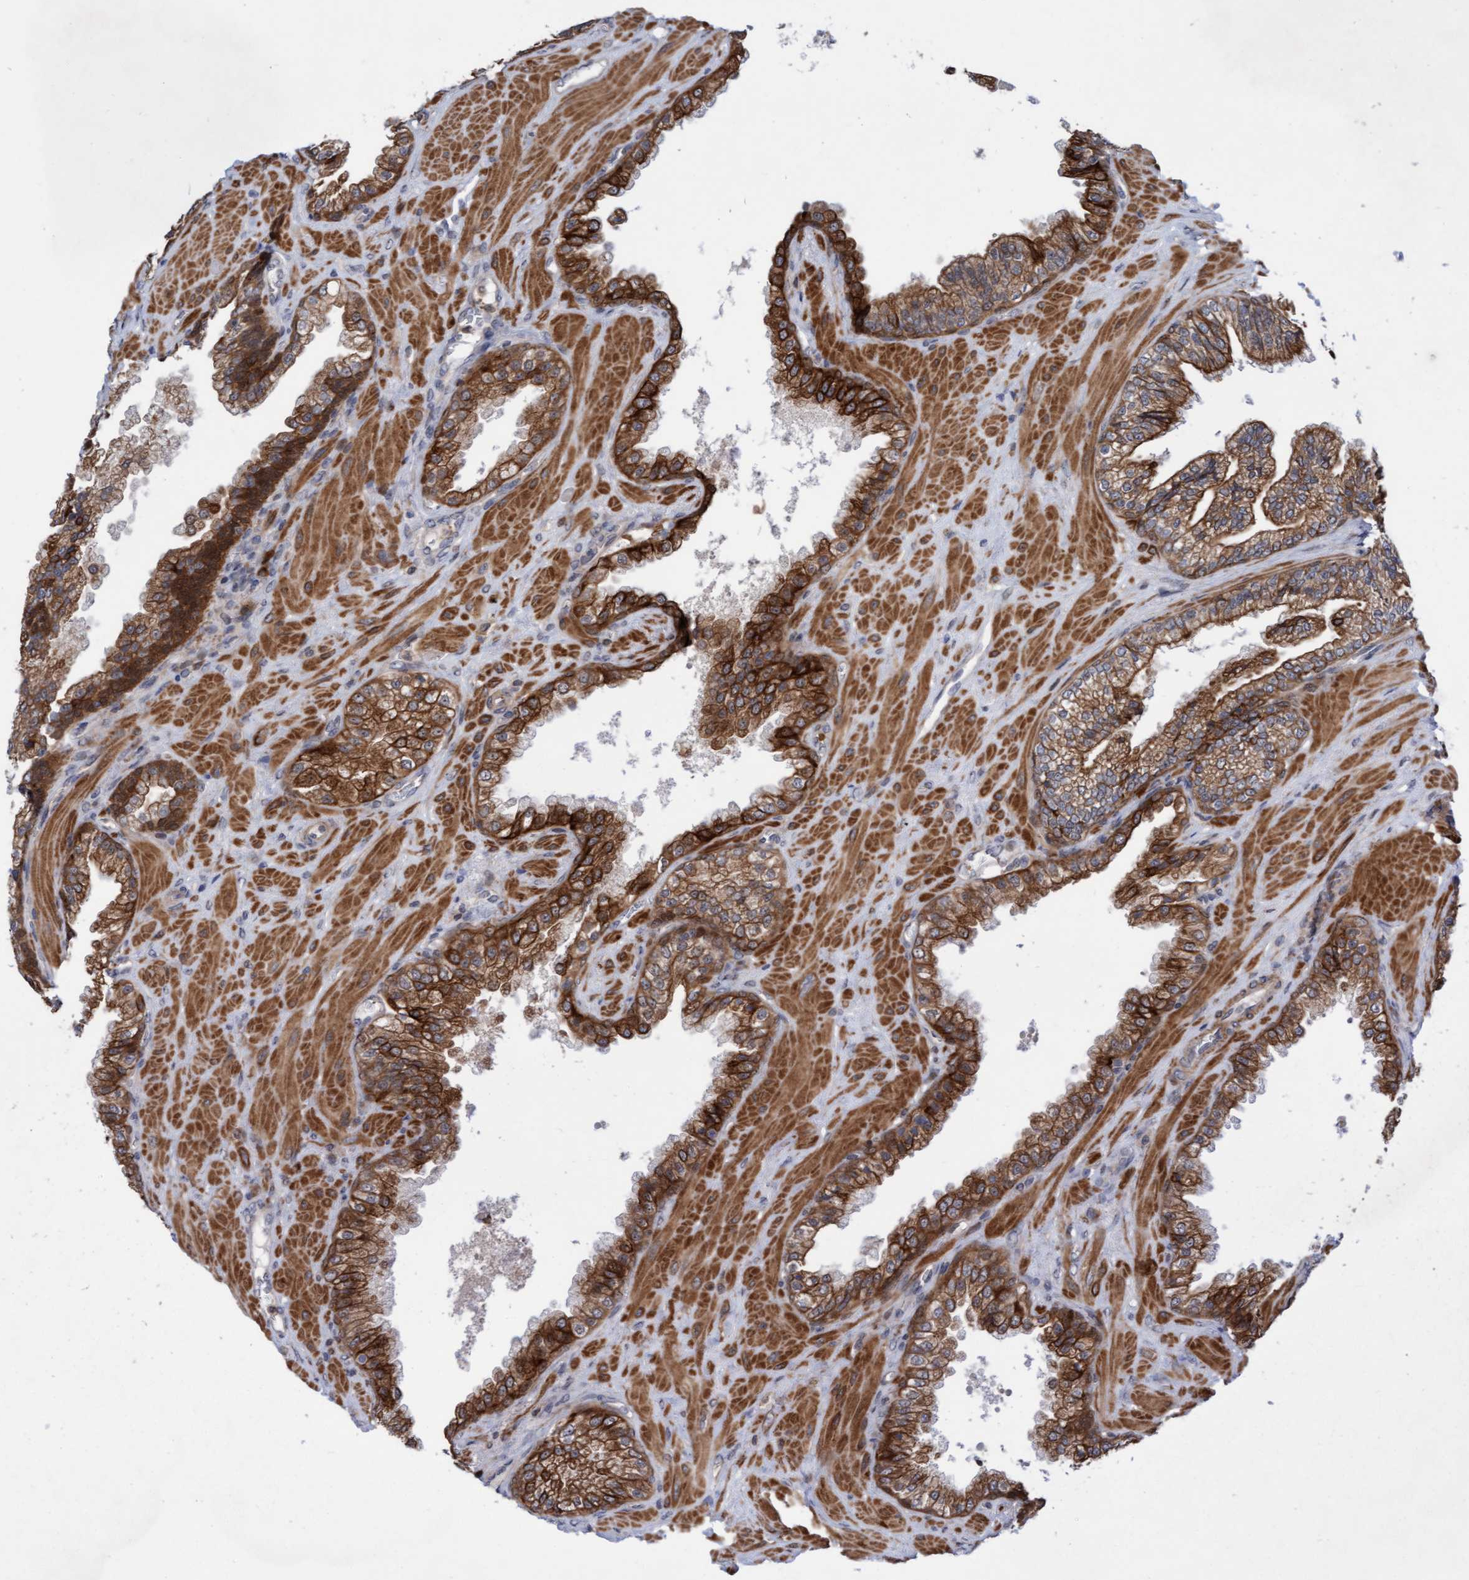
{"staining": {"intensity": "moderate", "quantity": ">75%", "location": "cytoplasmic/membranous"}, "tissue": "prostate cancer", "cell_type": "Tumor cells", "image_type": "cancer", "snomed": [{"axis": "morphology", "description": "Adenocarcinoma, Low grade"}, {"axis": "topography", "description": "Prostate"}], "caption": "Prostate cancer stained with a protein marker displays moderate staining in tumor cells.", "gene": "RAP1GAP2", "patient": {"sex": "male", "age": 71}}